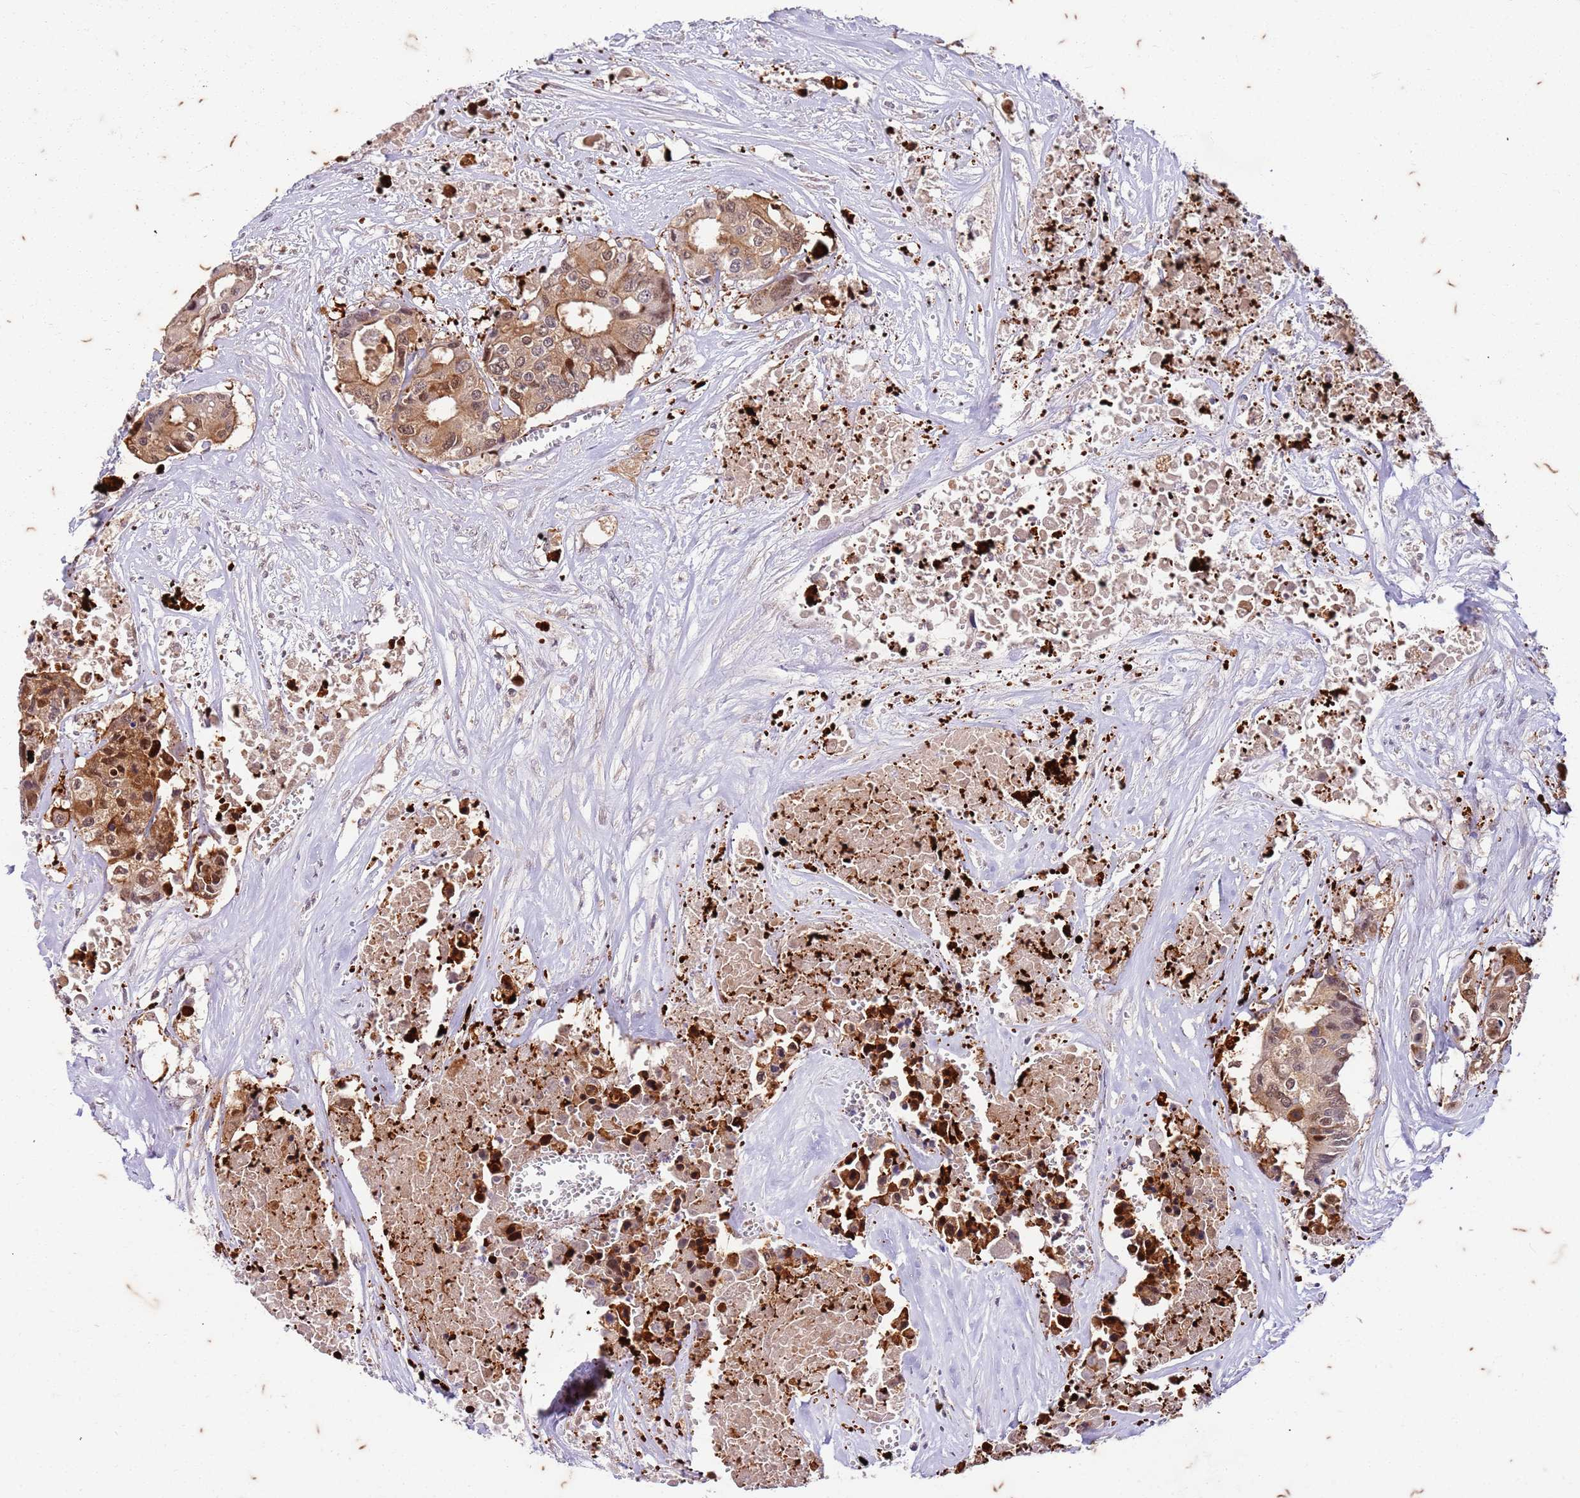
{"staining": {"intensity": "moderate", "quantity": ">75%", "location": "cytoplasmic/membranous,nuclear"}, "tissue": "colorectal cancer", "cell_type": "Tumor cells", "image_type": "cancer", "snomed": [{"axis": "morphology", "description": "Adenocarcinoma, NOS"}, {"axis": "topography", "description": "Colon"}], "caption": "The image displays staining of colorectal cancer (adenocarcinoma), revealing moderate cytoplasmic/membranous and nuclear protein expression (brown color) within tumor cells.", "gene": "RAPGEF3", "patient": {"sex": "male", "age": 77}}